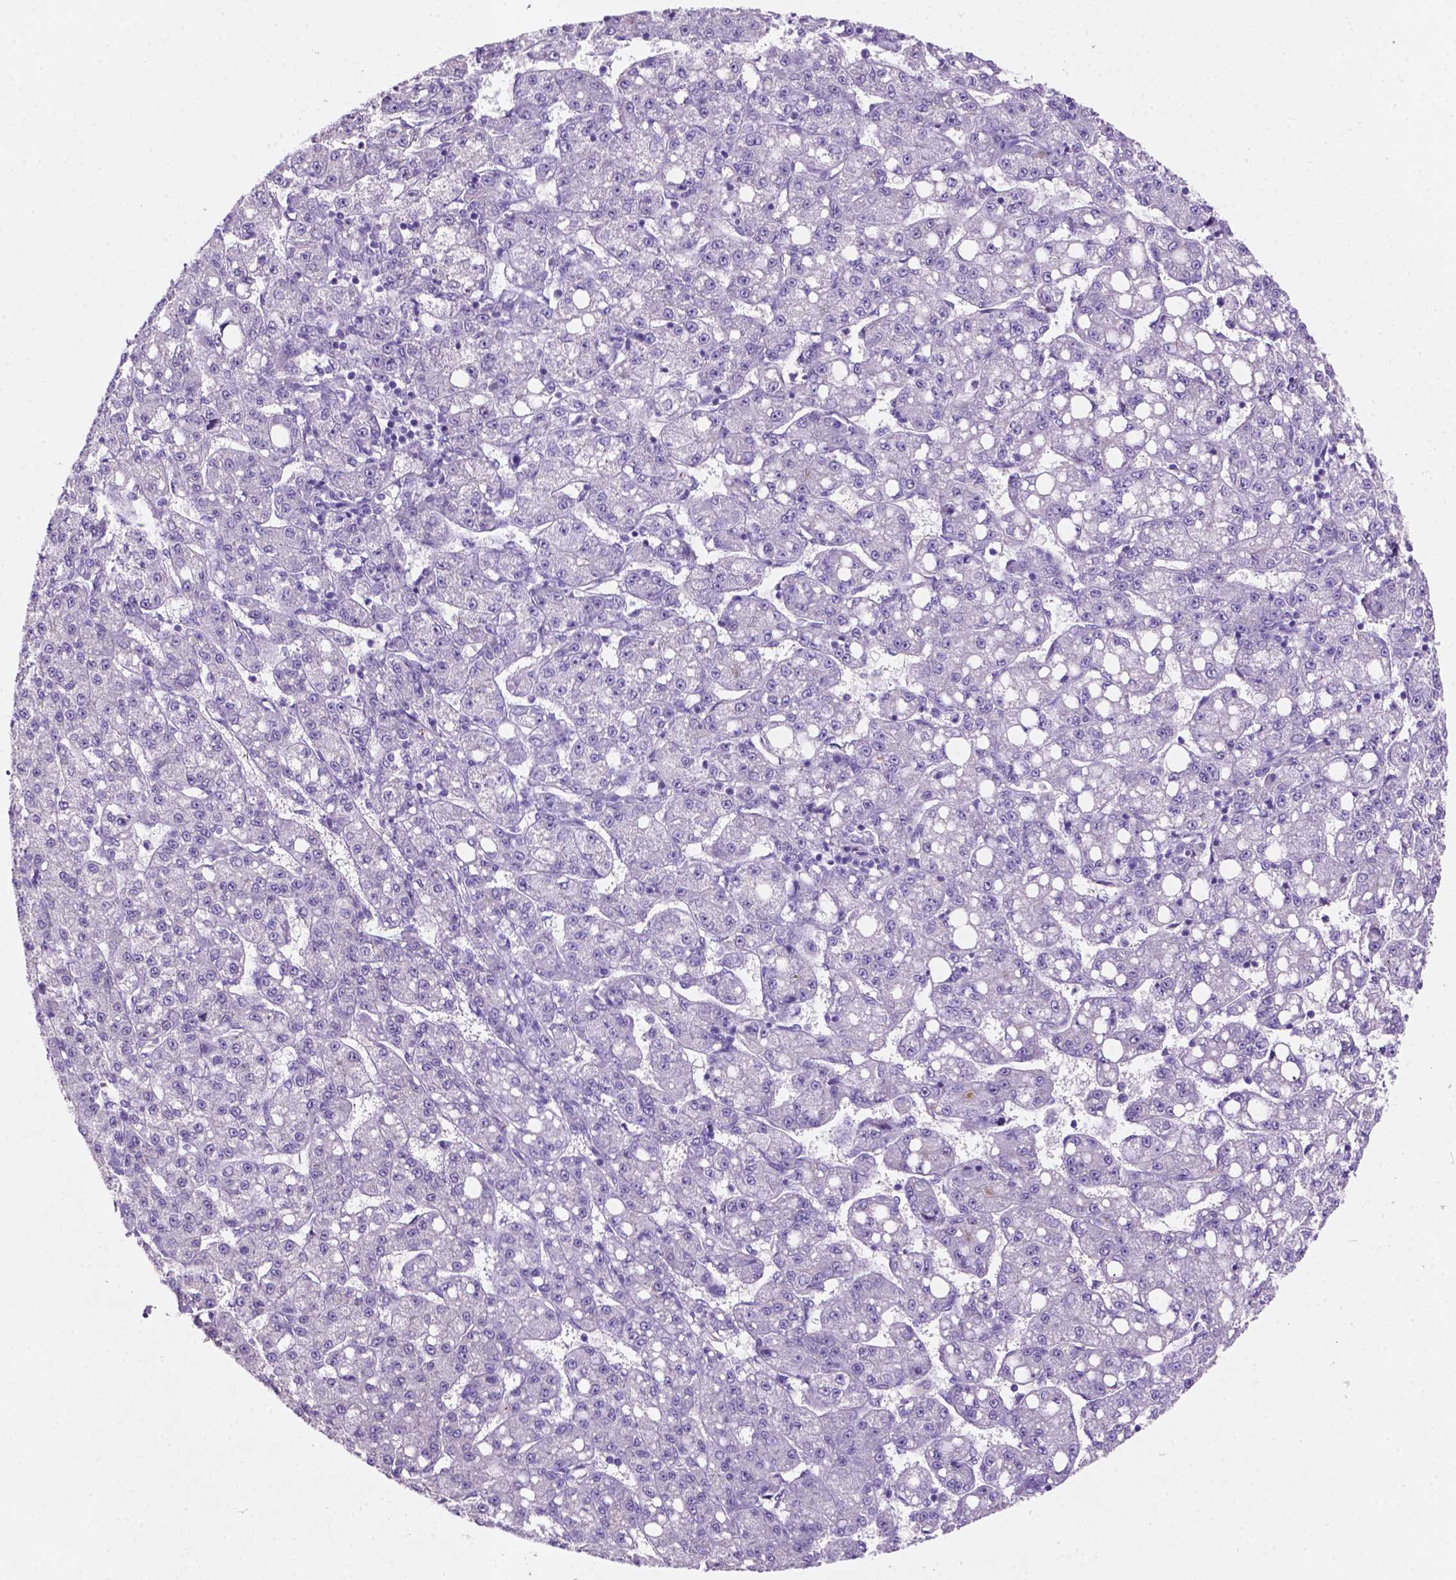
{"staining": {"intensity": "negative", "quantity": "none", "location": "none"}, "tissue": "liver cancer", "cell_type": "Tumor cells", "image_type": "cancer", "snomed": [{"axis": "morphology", "description": "Carcinoma, Hepatocellular, NOS"}, {"axis": "topography", "description": "Liver"}], "caption": "Tumor cells are negative for protein expression in human liver cancer (hepatocellular carcinoma).", "gene": "EBLN2", "patient": {"sex": "female", "age": 65}}